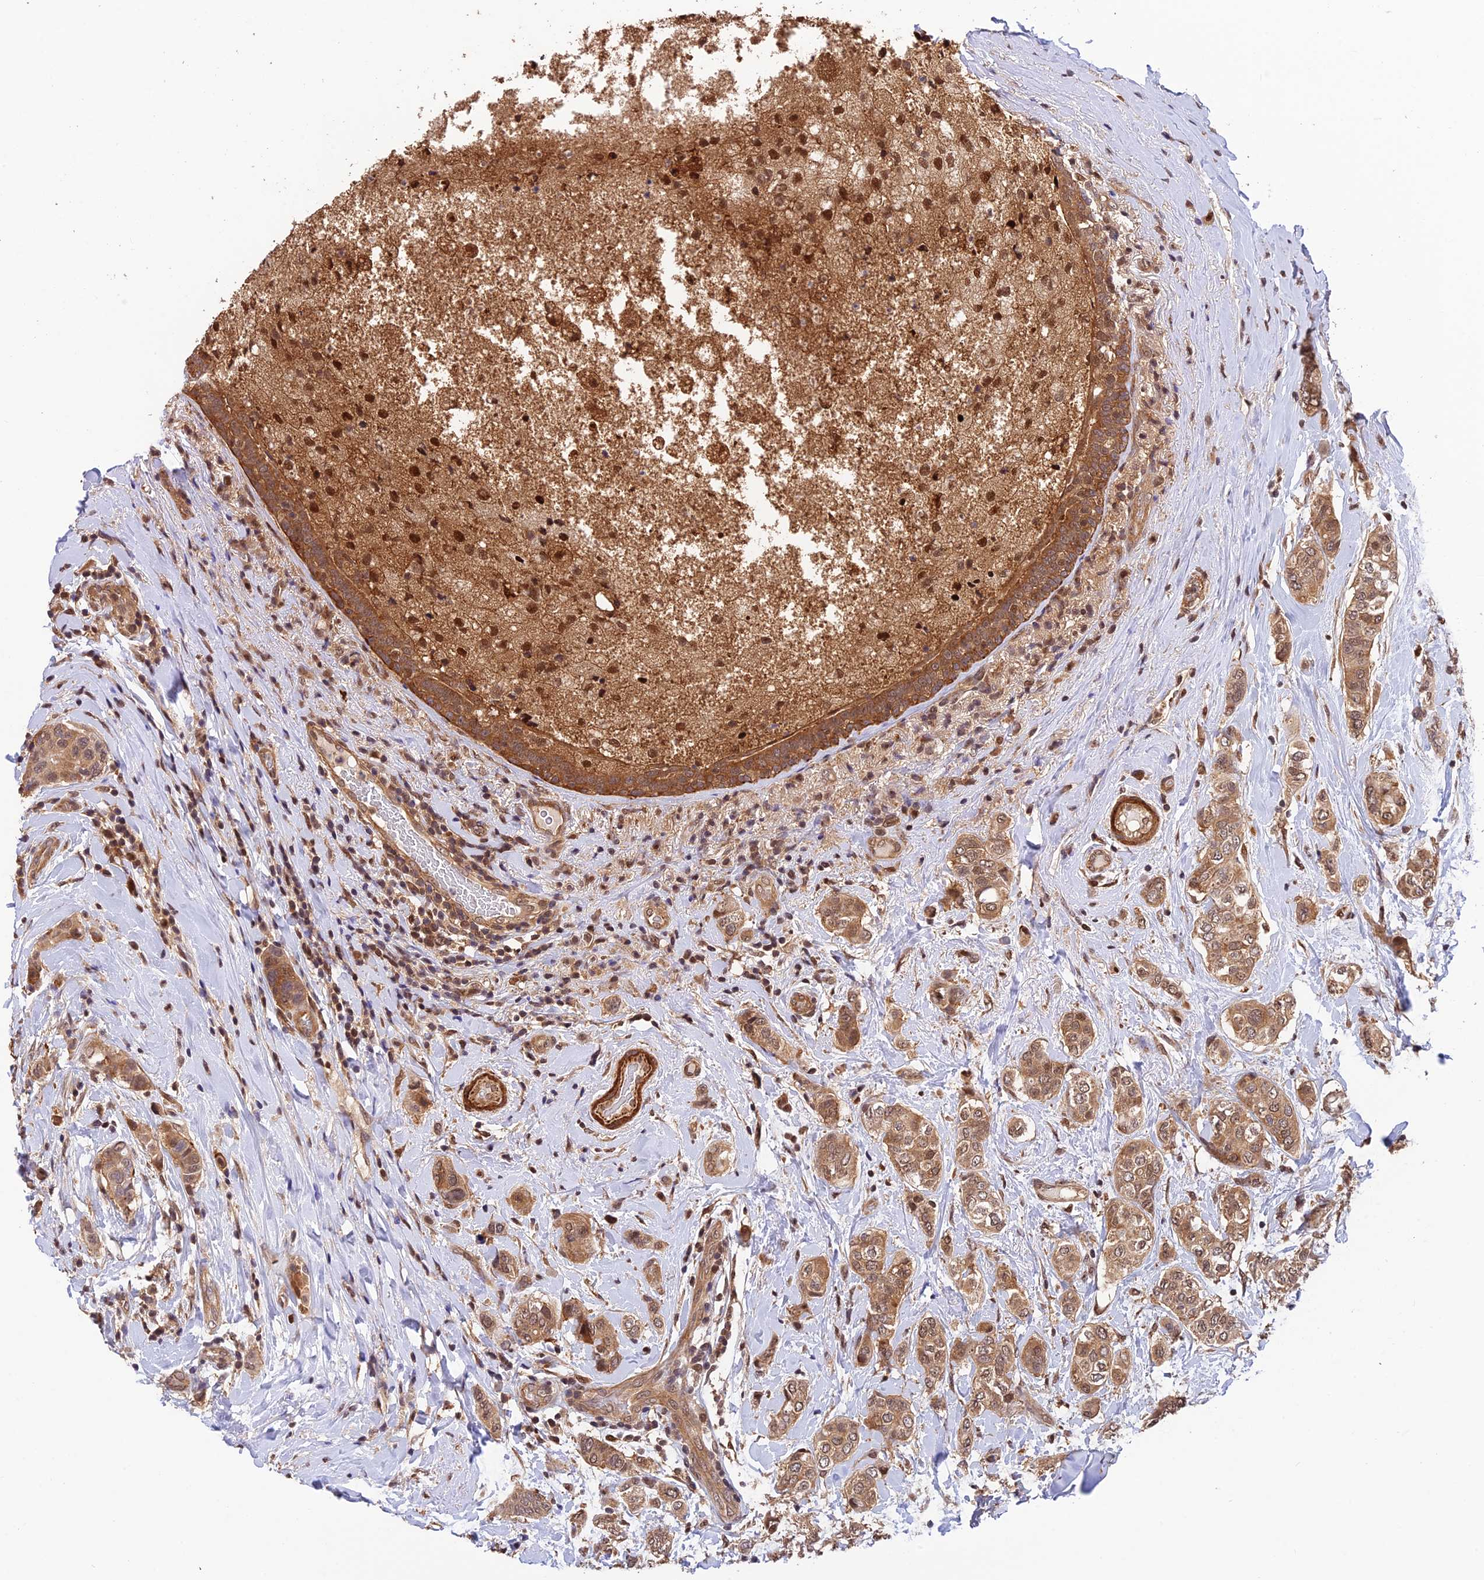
{"staining": {"intensity": "moderate", "quantity": ">75%", "location": "cytoplasmic/membranous,nuclear"}, "tissue": "breast cancer", "cell_type": "Tumor cells", "image_type": "cancer", "snomed": [{"axis": "morphology", "description": "Lobular carcinoma"}, {"axis": "topography", "description": "Breast"}], "caption": "DAB (3,3'-diaminobenzidine) immunohistochemical staining of breast cancer (lobular carcinoma) displays moderate cytoplasmic/membranous and nuclear protein staining in approximately >75% of tumor cells.", "gene": "PSMB3", "patient": {"sex": "female", "age": 51}}